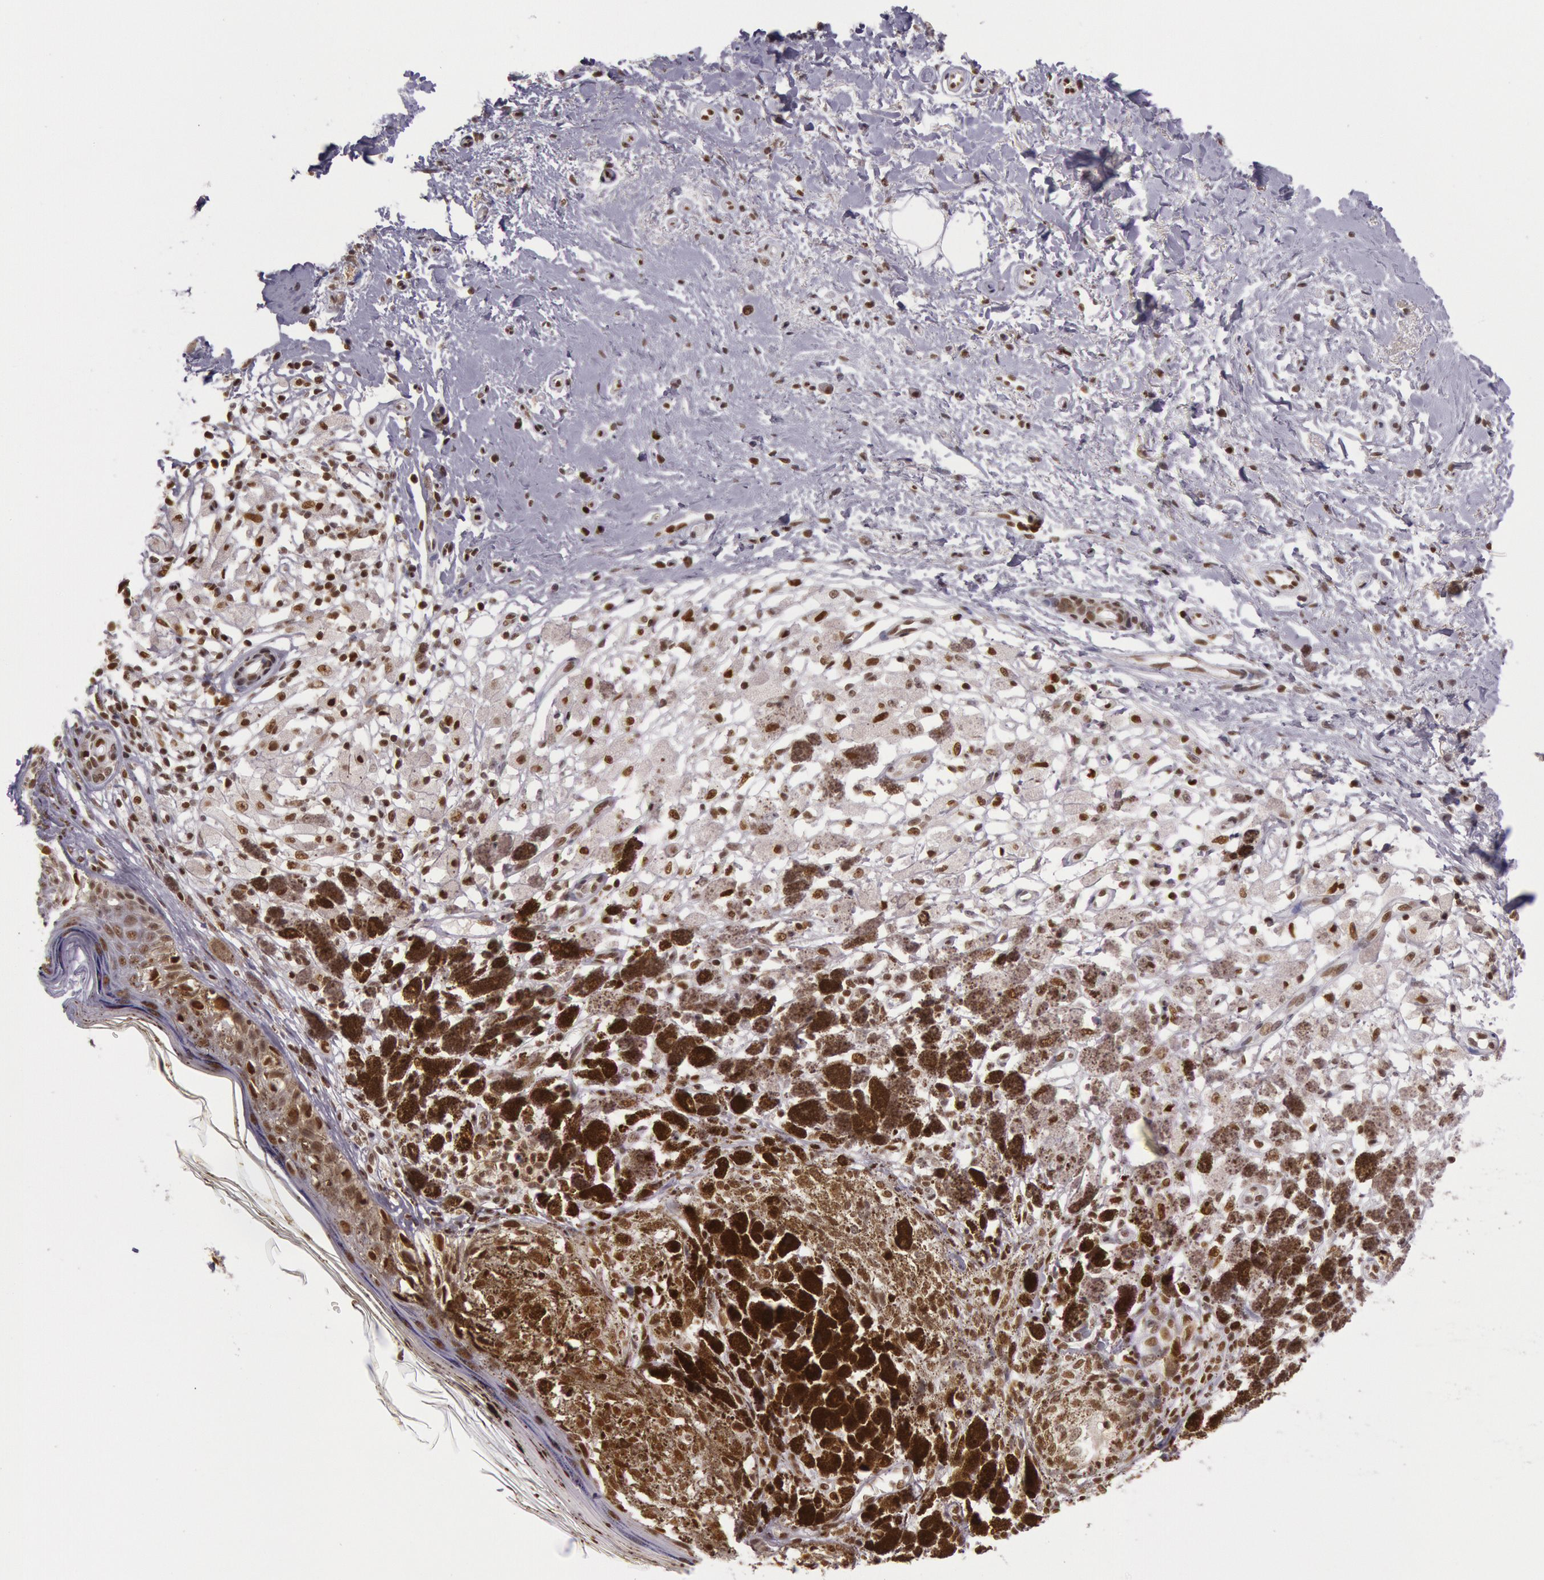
{"staining": {"intensity": "strong", "quantity": ">75%", "location": "nuclear"}, "tissue": "melanoma", "cell_type": "Tumor cells", "image_type": "cancer", "snomed": [{"axis": "morphology", "description": "Malignant melanoma, NOS"}, {"axis": "topography", "description": "Skin"}], "caption": "Malignant melanoma was stained to show a protein in brown. There is high levels of strong nuclear expression in approximately >75% of tumor cells.", "gene": "ESS2", "patient": {"sex": "male", "age": 88}}